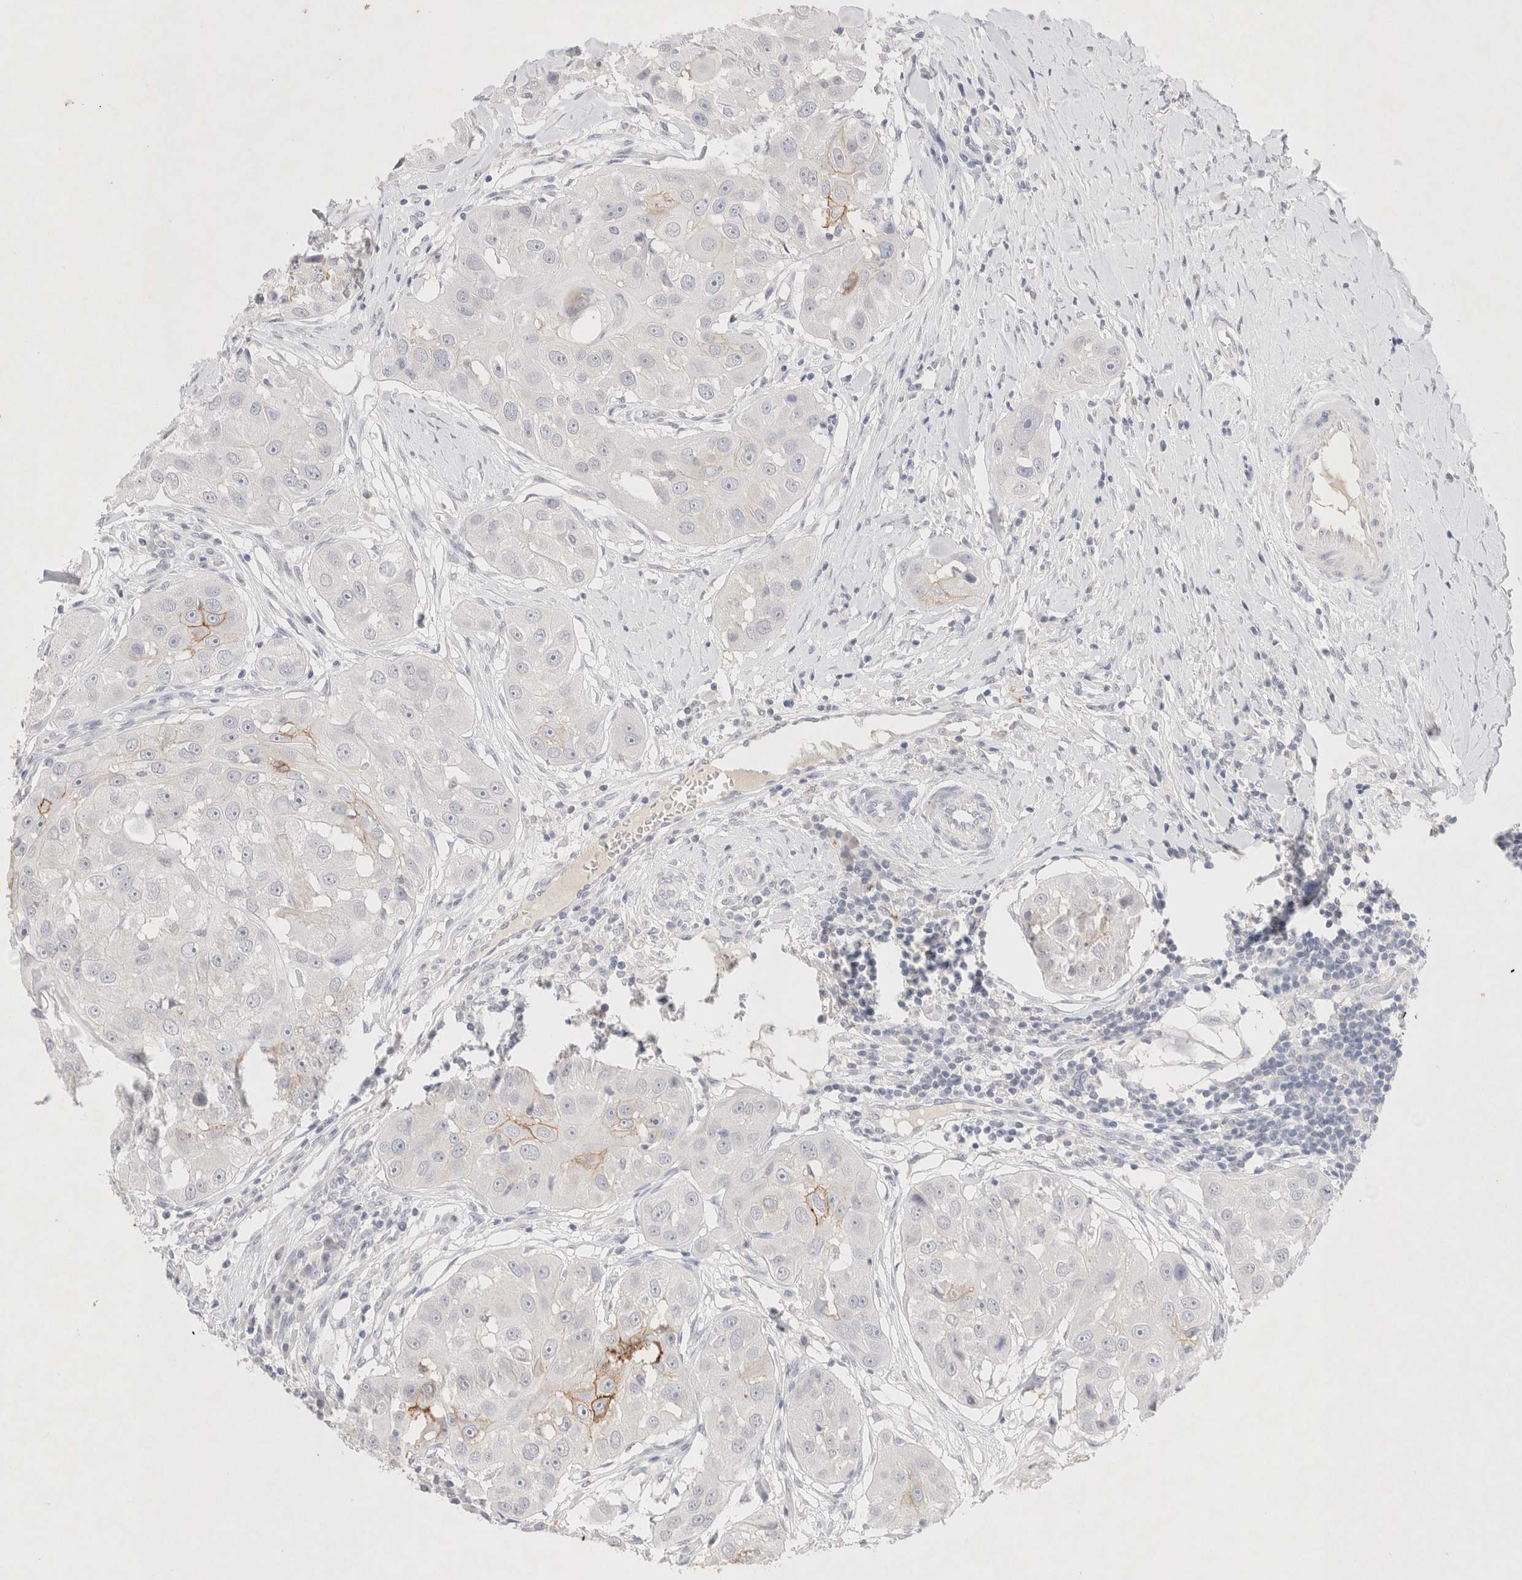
{"staining": {"intensity": "moderate", "quantity": "<25%", "location": "cytoplasmic/membranous"}, "tissue": "head and neck cancer", "cell_type": "Tumor cells", "image_type": "cancer", "snomed": [{"axis": "morphology", "description": "Normal tissue, NOS"}, {"axis": "morphology", "description": "Squamous cell carcinoma, NOS"}, {"axis": "topography", "description": "Skeletal muscle"}, {"axis": "topography", "description": "Head-Neck"}], "caption": "Protein staining displays moderate cytoplasmic/membranous expression in approximately <25% of tumor cells in head and neck cancer (squamous cell carcinoma). The protein of interest is shown in brown color, while the nuclei are stained blue.", "gene": "EPCAM", "patient": {"sex": "male", "age": 51}}